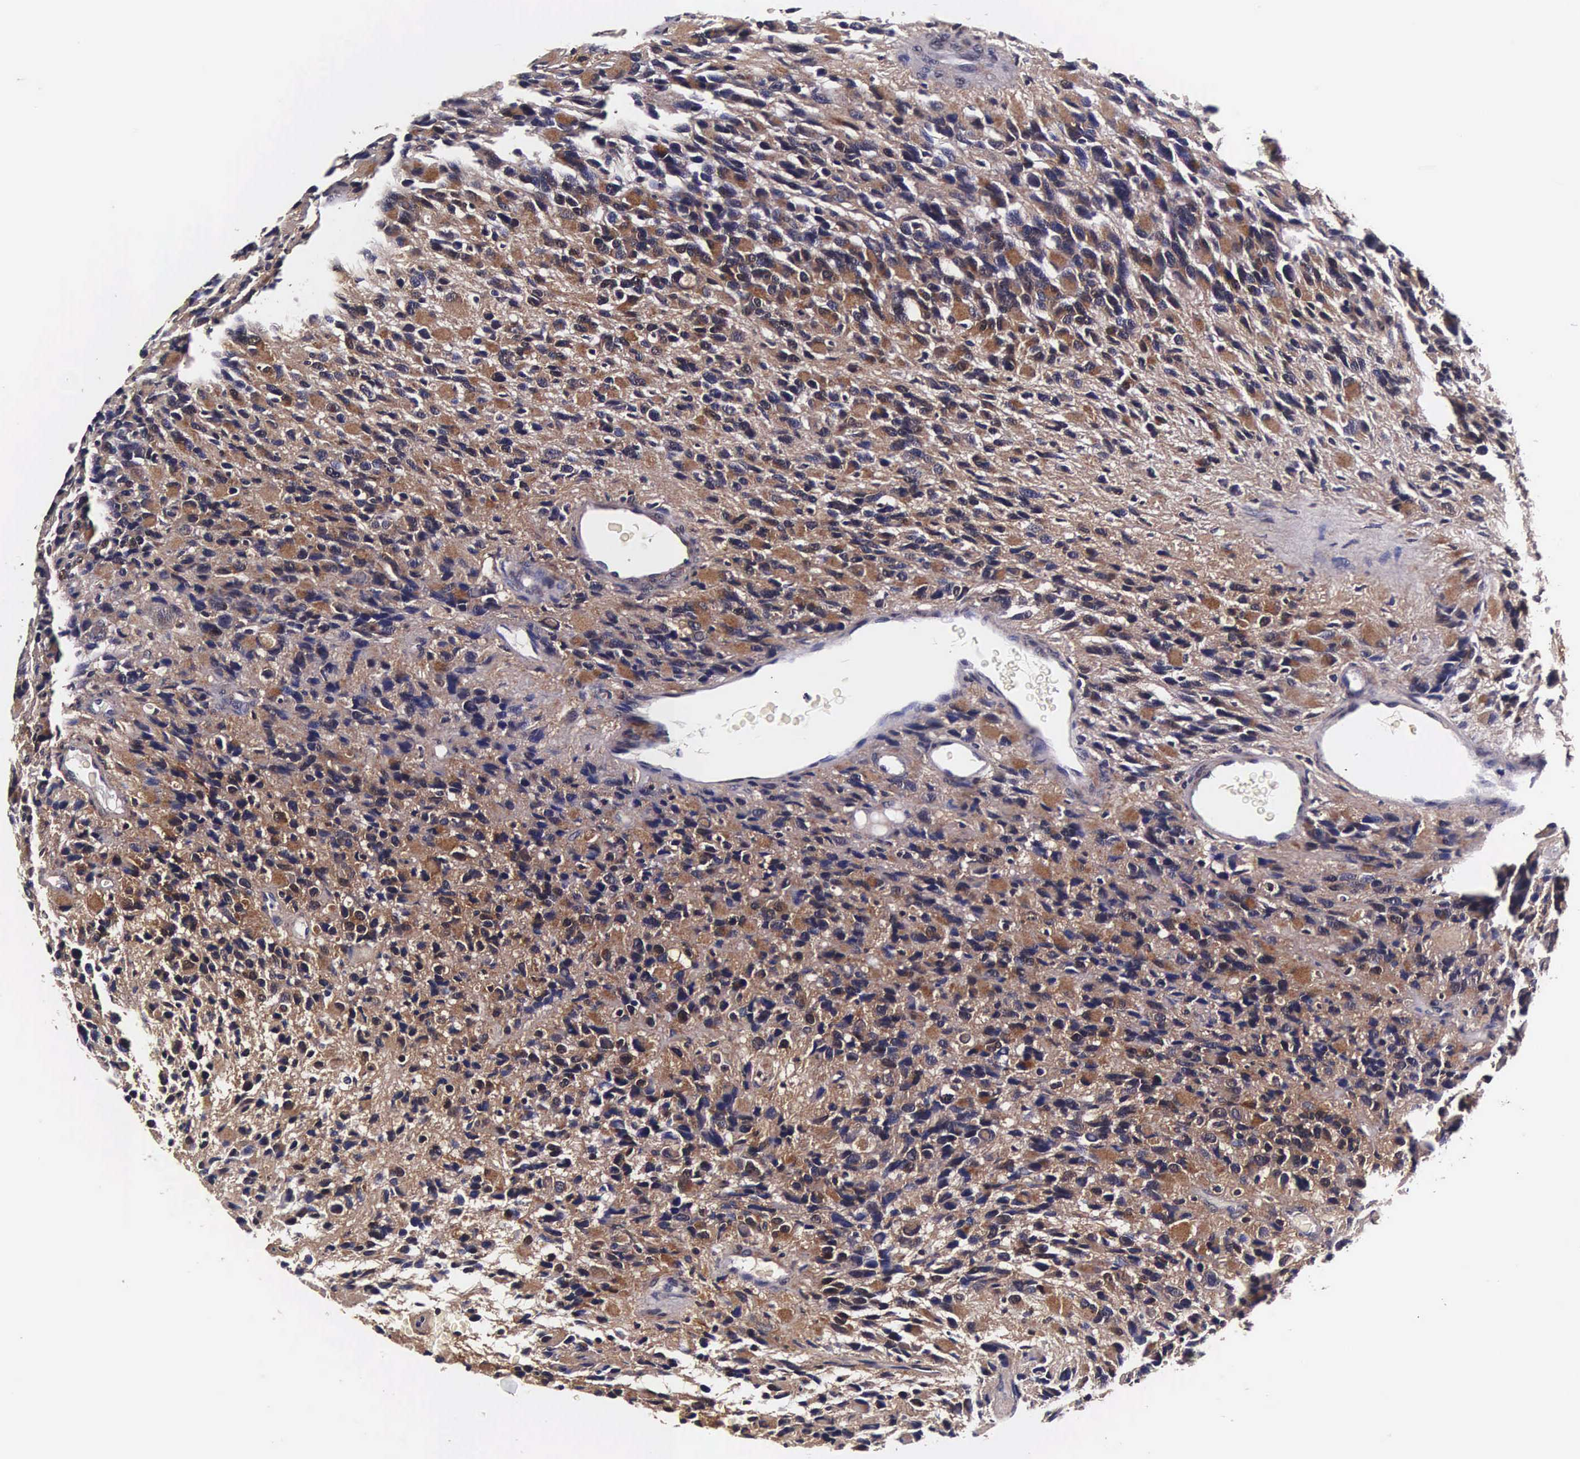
{"staining": {"intensity": "strong", "quantity": ">75%", "location": "cytoplasmic/membranous,nuclear"}, "tissue": "glioma", "cell_type": "Tumor cells", "image_type": "cancer", "snomed": [{"axis": "morphology", "description": "Glioma, malignant, High grade"}, {"axis": "topography", "description": "Brain"}], "caption": "An IHC histopathology image of tumor tissue is shown. Protein staining in brown shows strong cytoplasmic/membranous and nuclear positivity in glioma within tumor cells.", "gene": "TECPR2", "patient": {"sex": "male", "age": 77}}